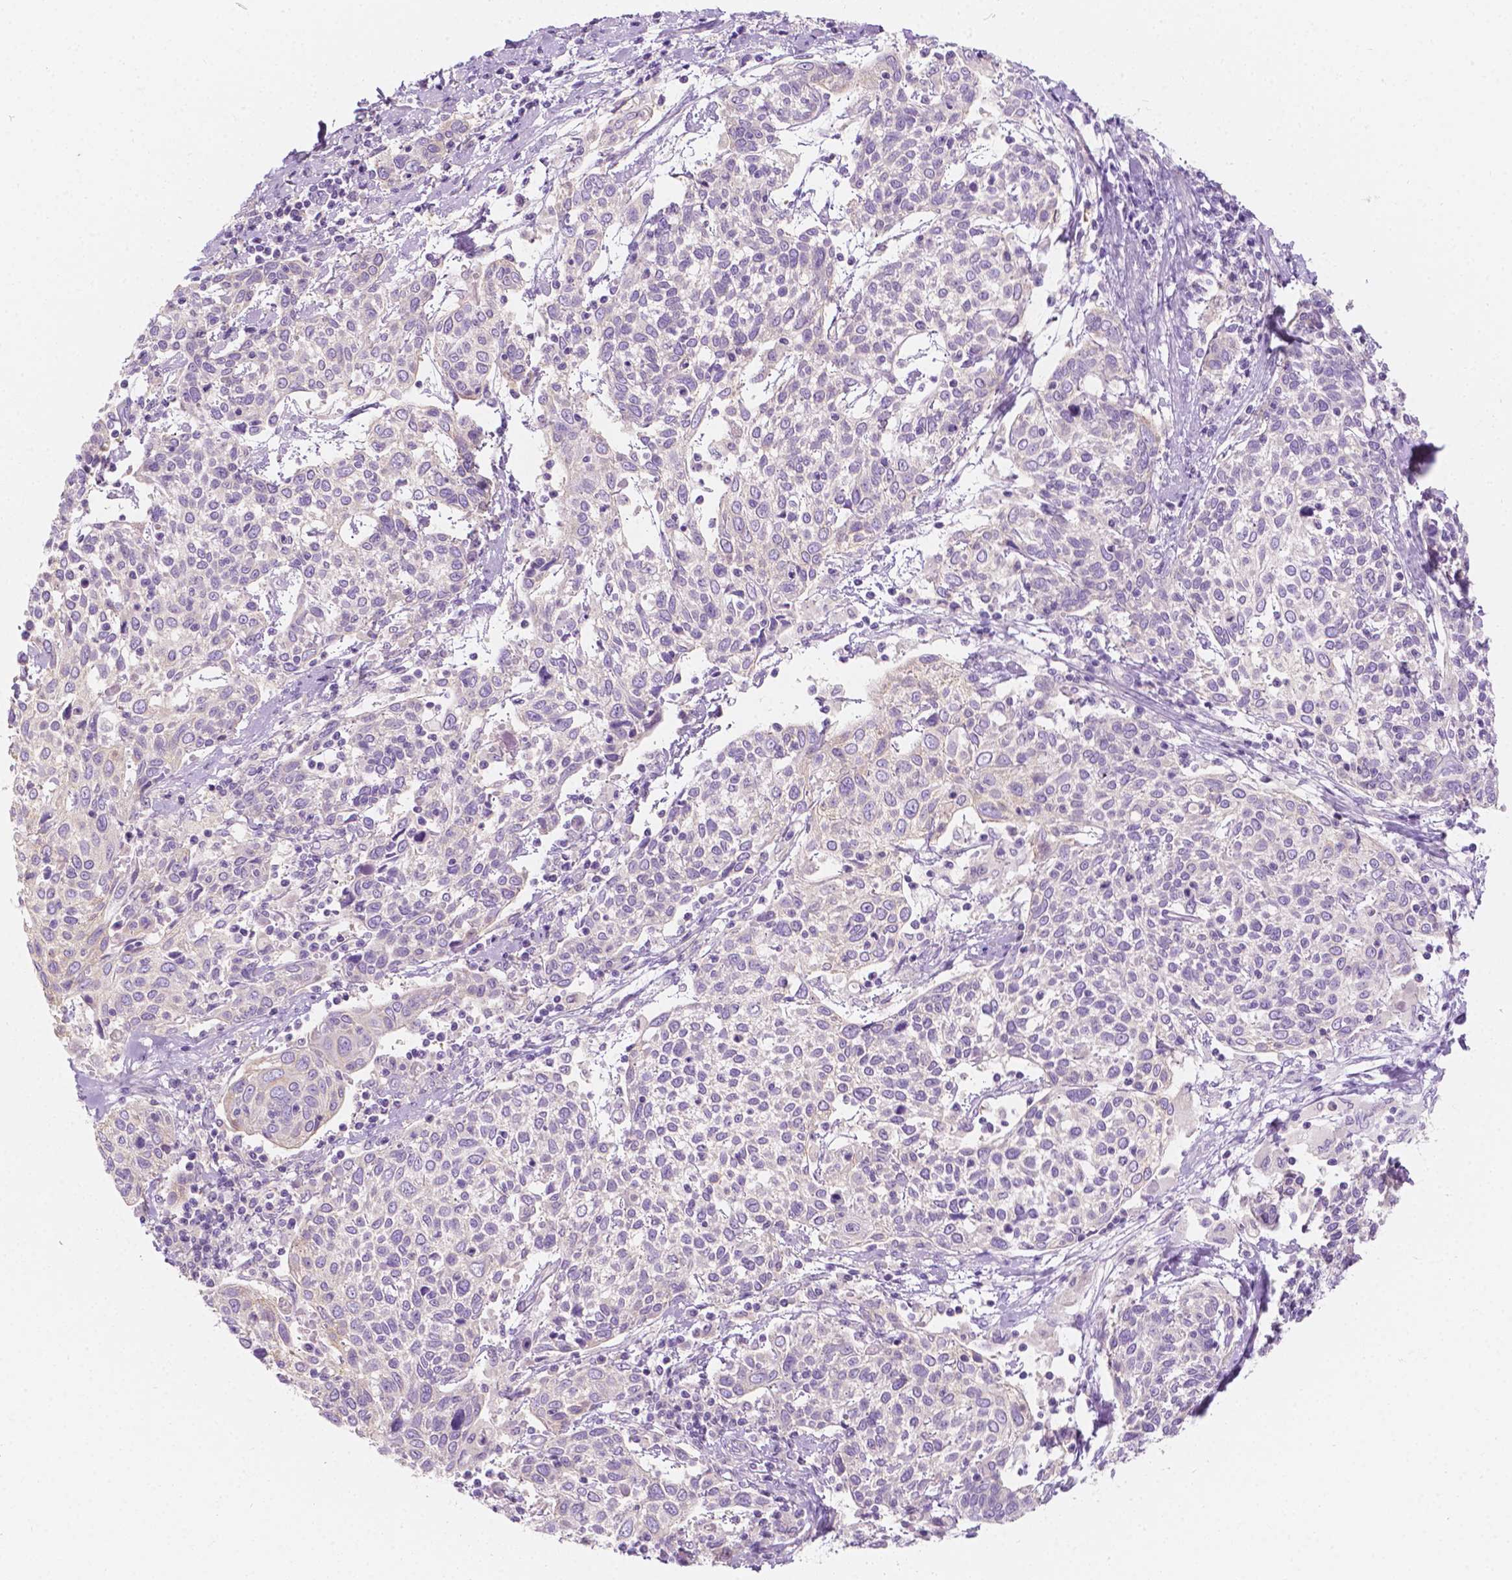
{"staining": {"intensity": "negative", "quantity": "none", "location": "none"}, "tissue": "cervical cancer", "cell_type": "Tumor cells", "image_type": "cancer", "snomed": [{"axis": "morphology", "description": "Squamous cell carcinoma, NOS"}, {"axis": "topography", "description": "Cervix"}], "caption": "Cervical cancer (squamous cell carcinoma) was stained to show a protein in brown. There is no significant positivity in tumor cells. (DAB (3,3'-diaminobenzidine) IHC, high magnification).", "gene": "SIRT2", "patient": {"sex": "female", "age": 61}}